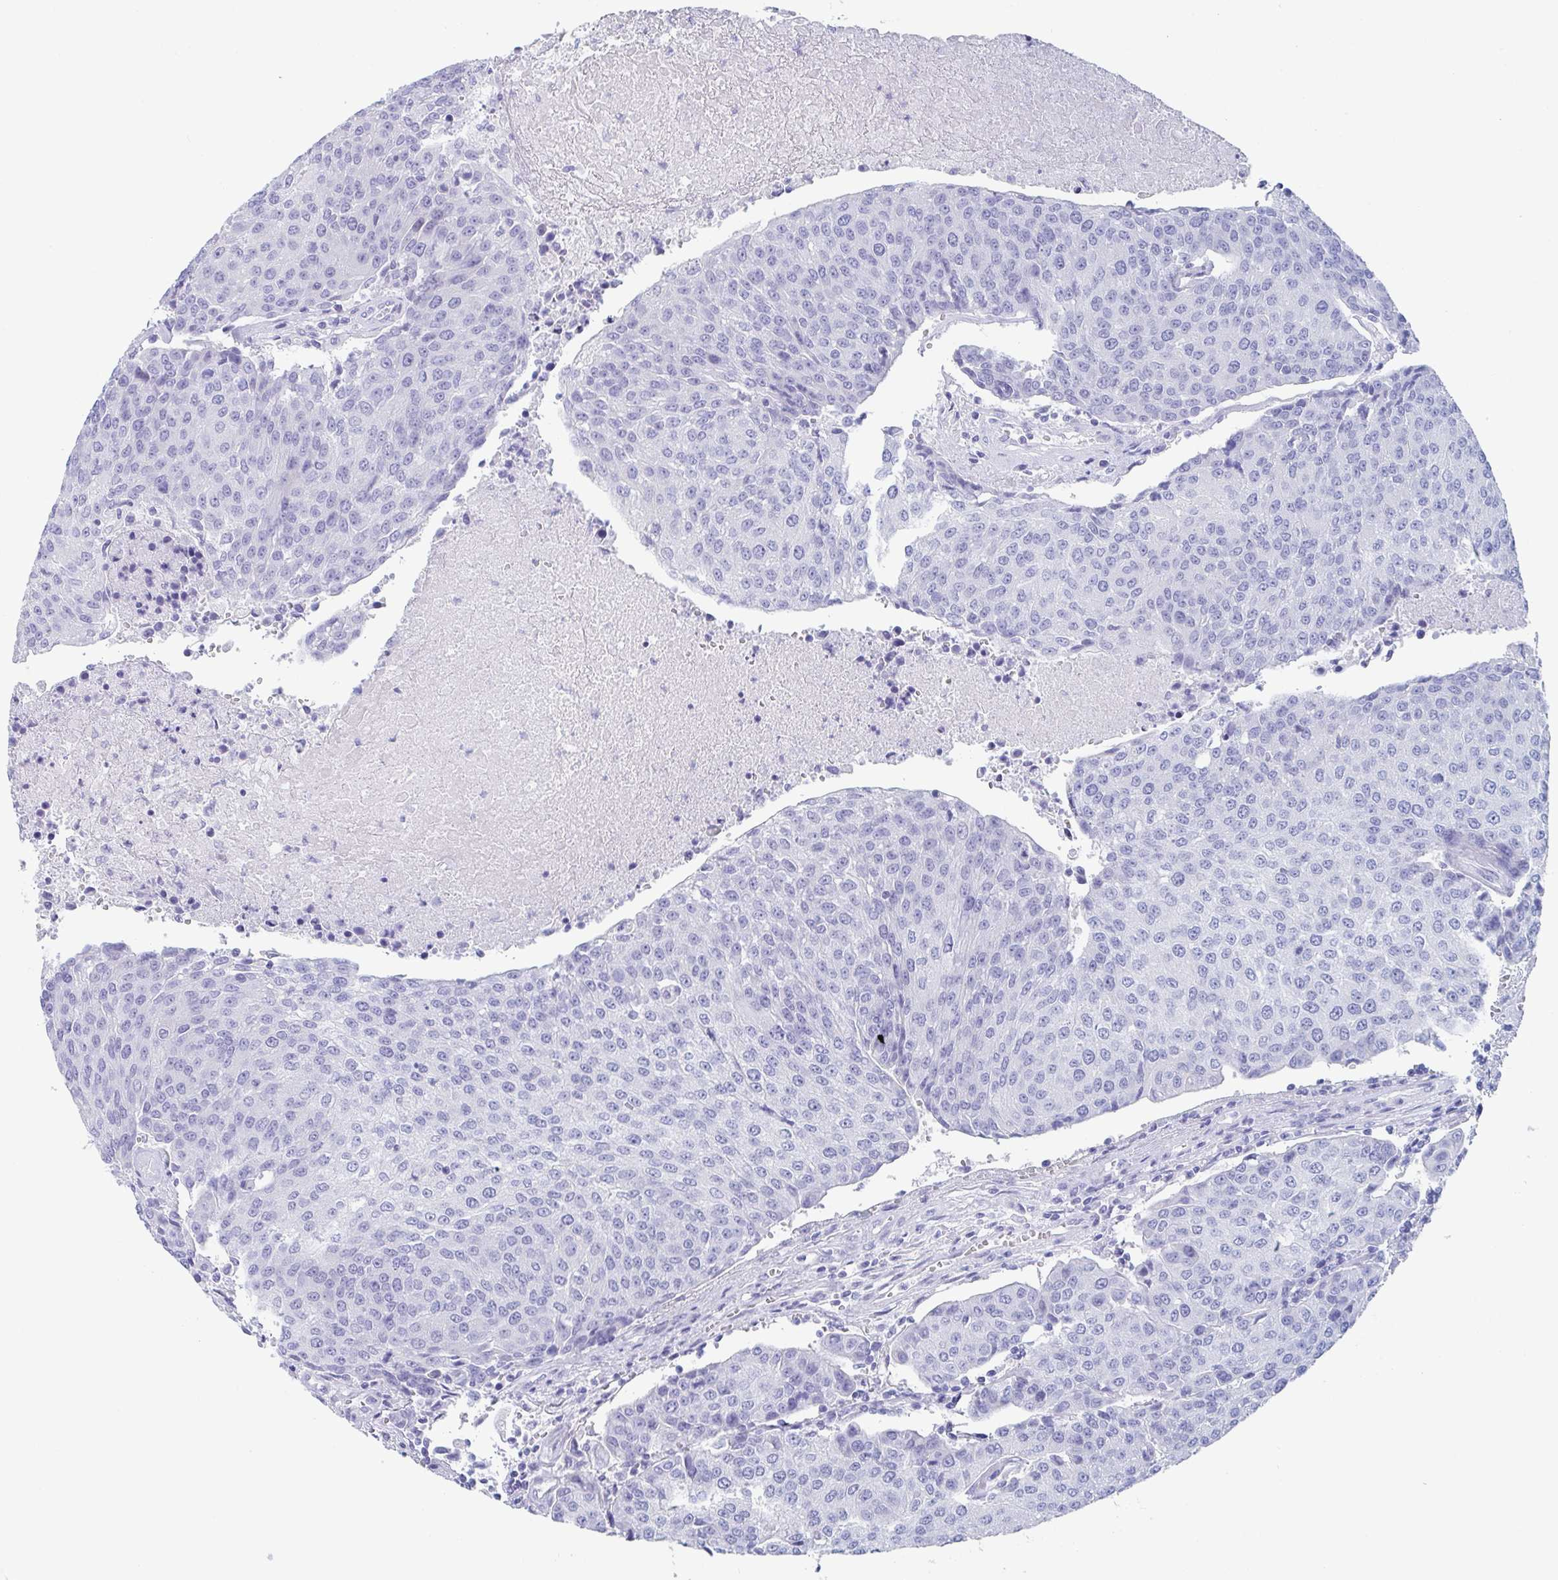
{"staining": {"intensity": "negative", "quantity": "none", "location": "none"}, "tissue": "urothelial cancer", "cell_type": "Tumor cells", "image_type": "cancer", "snomed": [{"axis": "morphology", "description": "Urothelial carcinoma, High grade"}, {"axis": "topography", "description": "Urinary bladder"}], "caption": "High magnification brightfield microscopy of urothelial cancer stained with DAB (brown) and counterstained with hematoxylin (blue): tumor cells show no significant expression.", "gene": "ZPBP", "patient": {"sex": "female", "age": 85}}